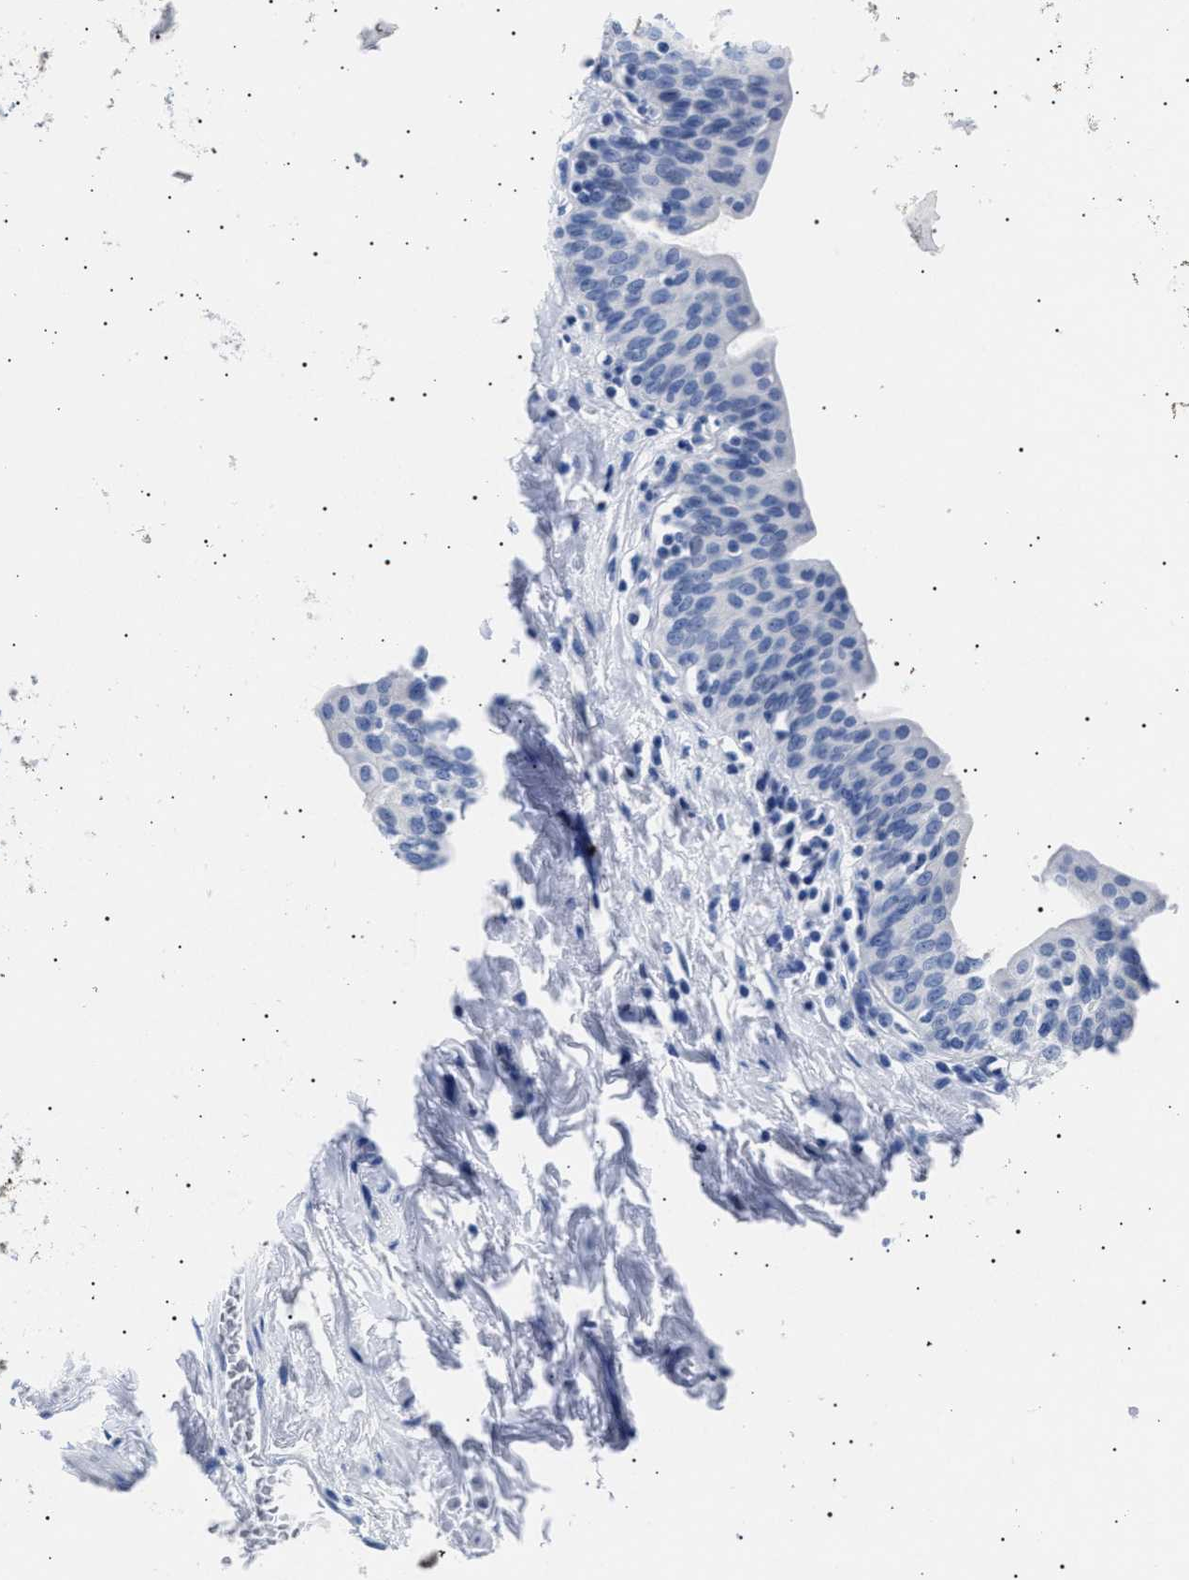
{"staining": {"intensity": "negative", "quantity": "none", "location": "none"}, "tissue": "urinary bladder", "cell_type": "Urothelial cells", "image_type": "normal", "snomed": [{"axis": "morphology", "description": "Normal tissue, NOS"}, {"axis": "topography", "description": "Urinary bladder"}], "caption": "The histopathology image exhibits no significant expression in urothelial cells of urinary bladder.", "gene": "HEMGN", "patient": {"sex": "male", "age": 83}}